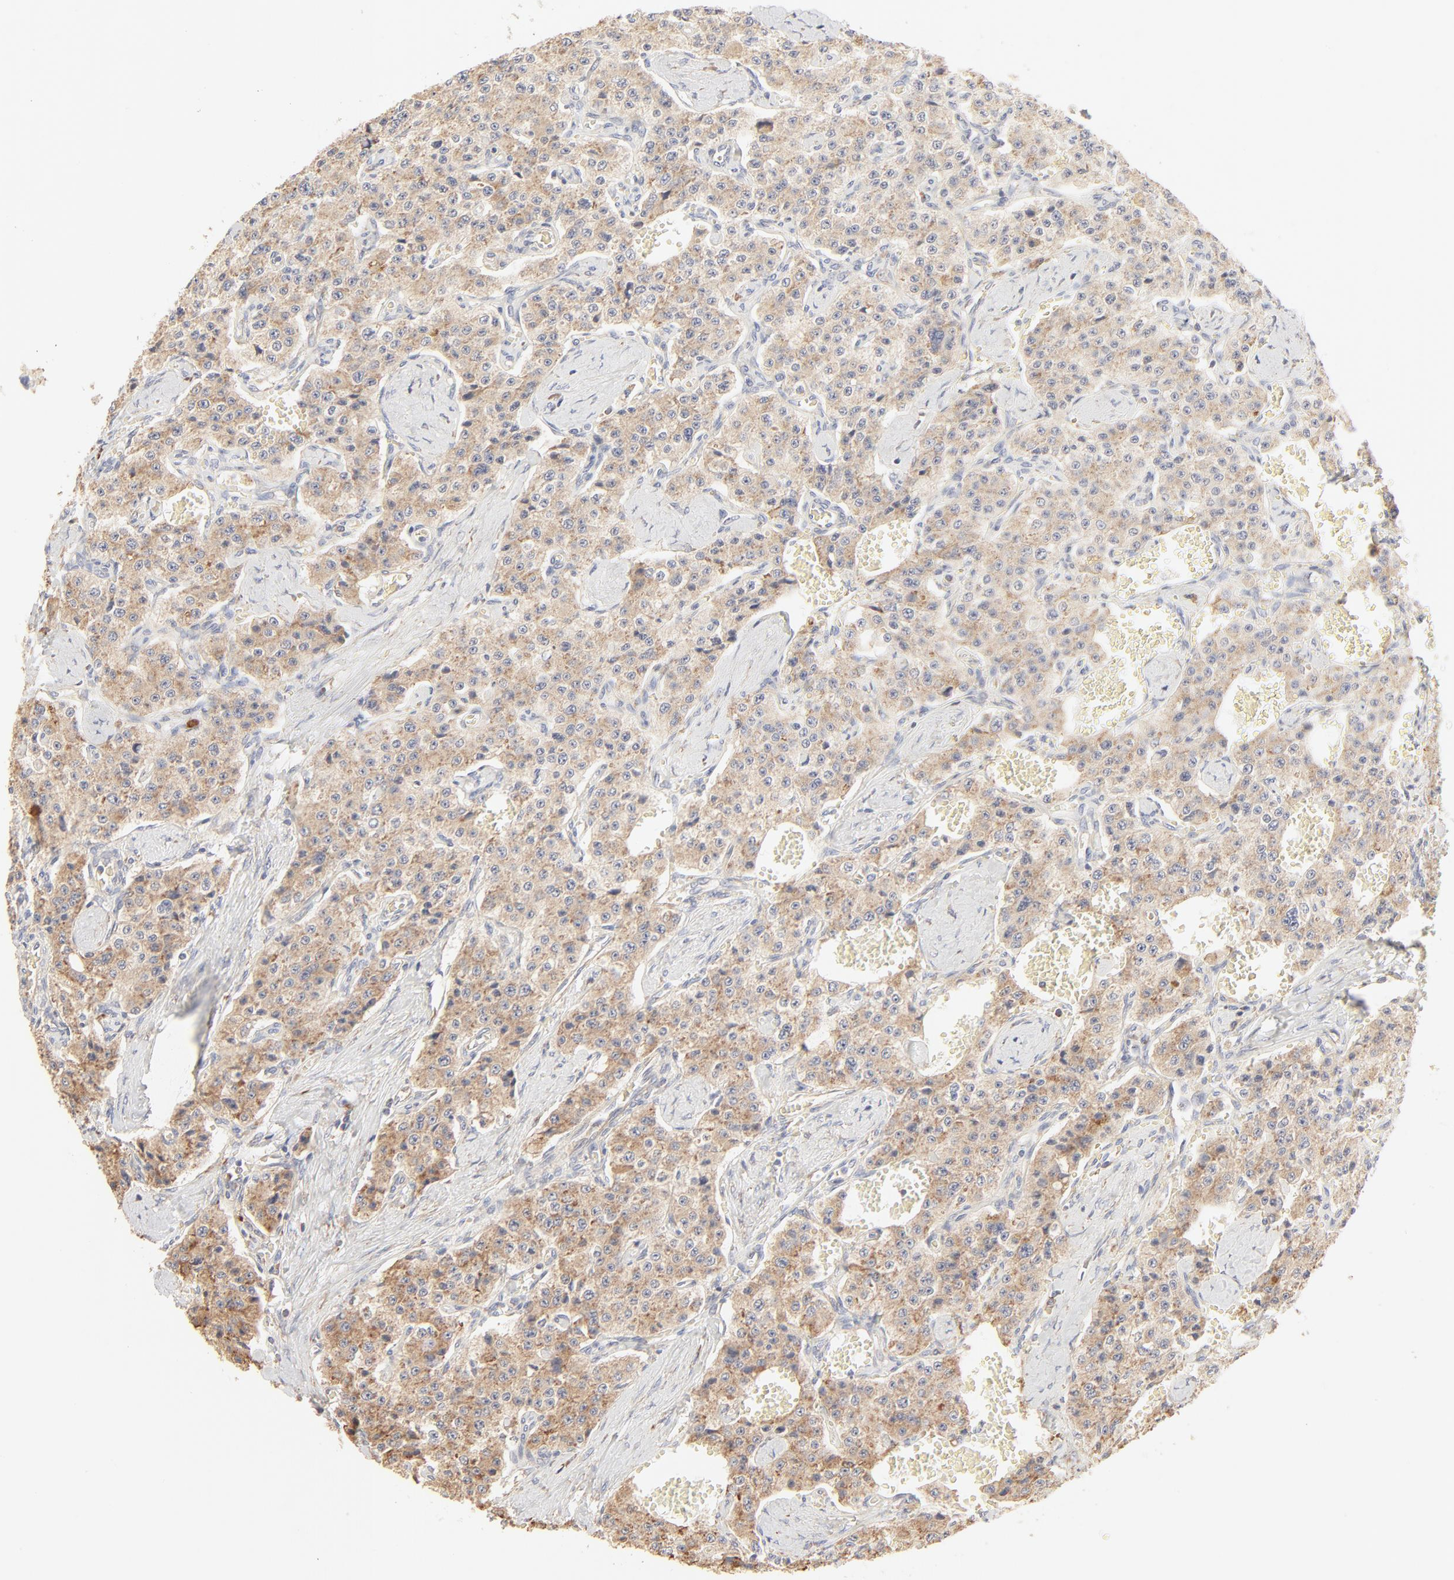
{"staining": {"intensity": "weak", "quantity": ">75%", "location": "cytoplasmic/membranous"}, "tissue": "carcinoid", "cell_type": "Tumor cells", "image_type": "cancer", "snomed": [{"axis": "morphology", "description": "Carcinoid, malignant, NOS"}, {"axis": "topography", "description": "Small intestine"}], "caption": "Tumor cells show low levels of weak cytoplasmic/membranous expression in approximately >75% of cells in carcinoid (malignant).", "gene": "RPS20", "patient": {"sex": "male", "age": 52}}